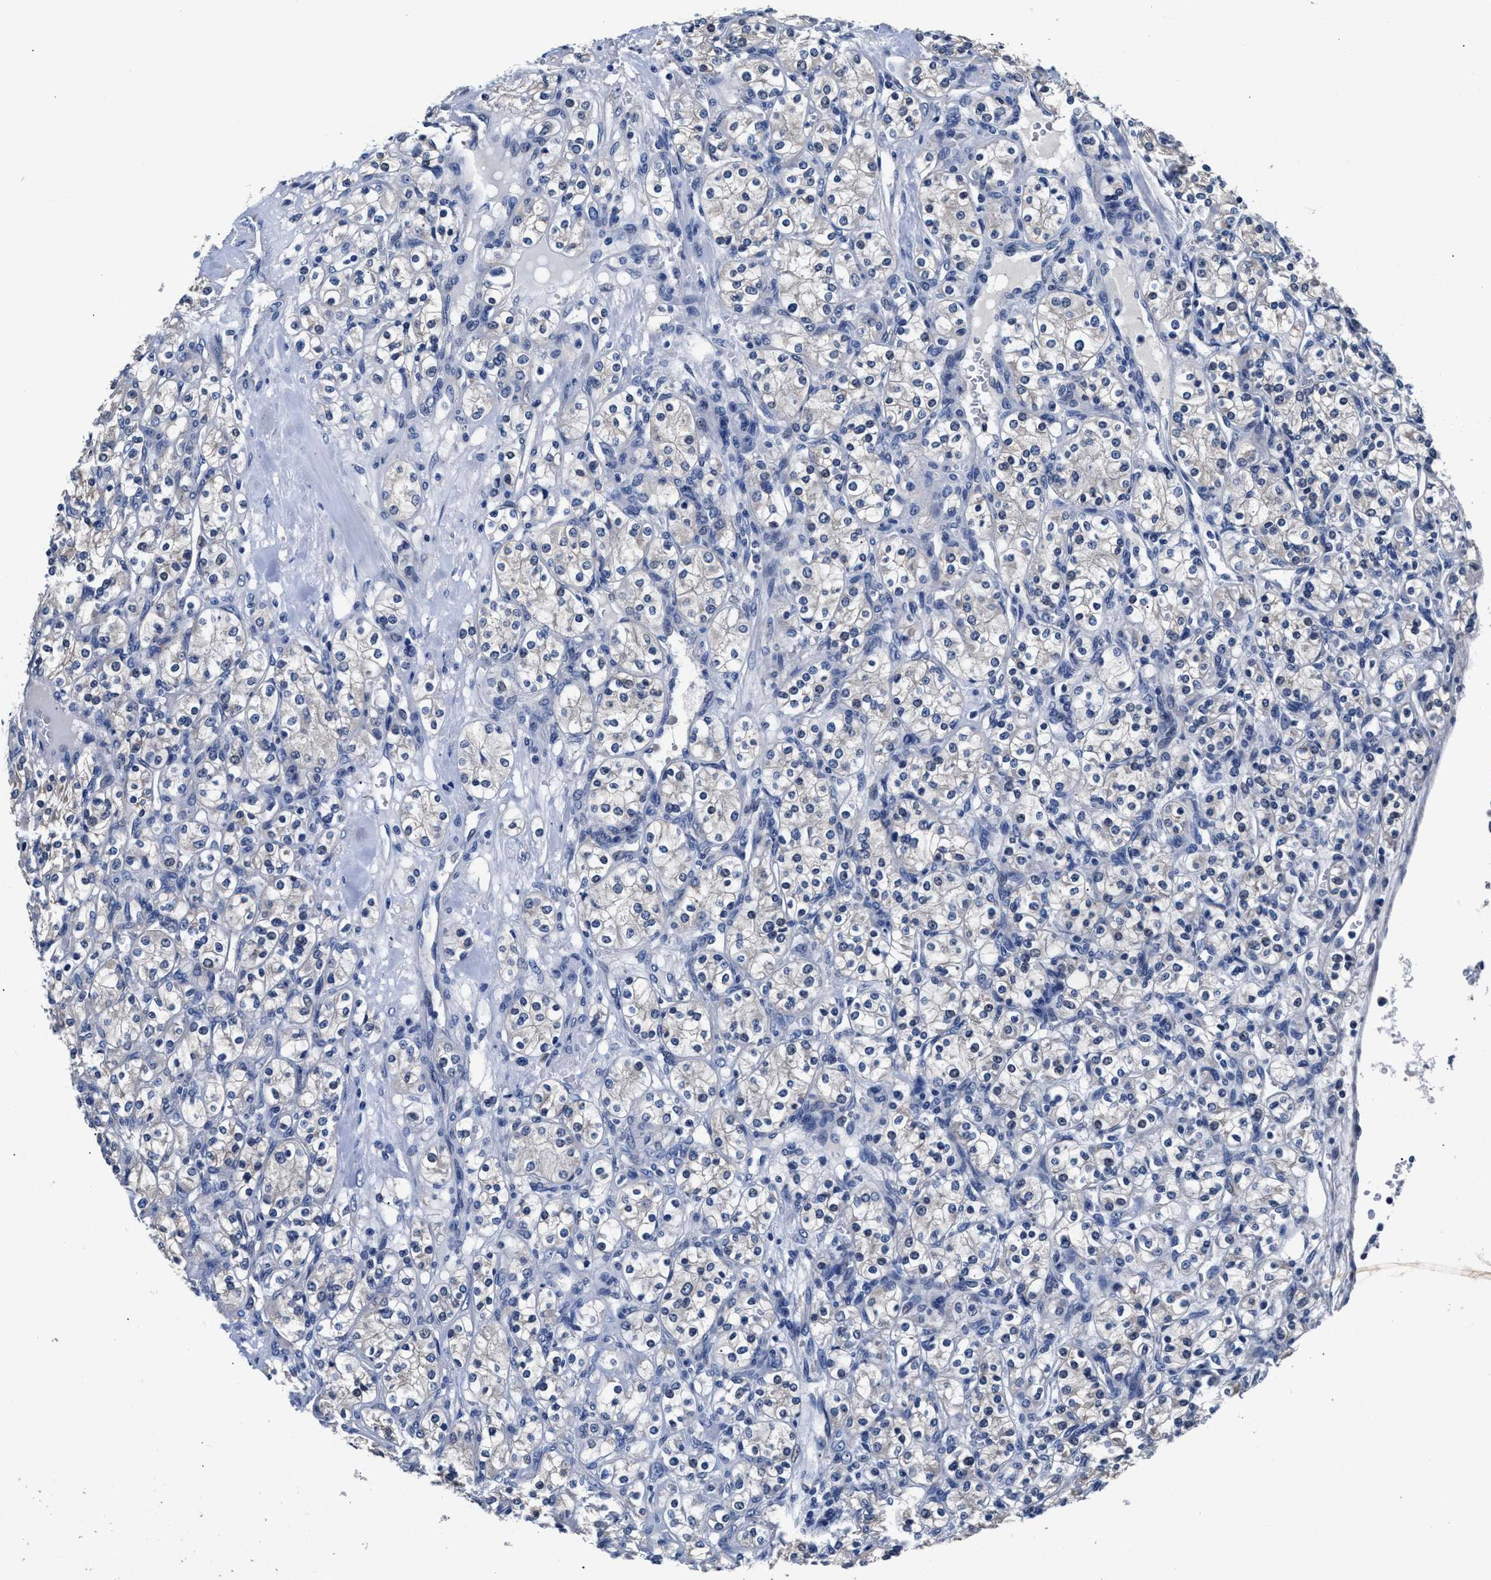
{"staining": {"intensity": "negative", "quantity": "none", "location": "none"}, "tissue": "renal cancer", "cell_type": "Tumor cells", "image_type": "cancer", "snomed": [{"axis": "morphology", "description": "Adenocarcinoma, NOS"}, {"axis": "topography", "description": "Kidney"}], "caption": "High magnification brightfield microscopy of renal cancer (adenocarcinoma) stained with DAB (3,3'-diaminobenzidine) (brown) and counterstained with hematoxylin (blue): tumor cells show no significant staining.", "gene": "GSTM1", "patient": {"sex": "male", "age": 77}}